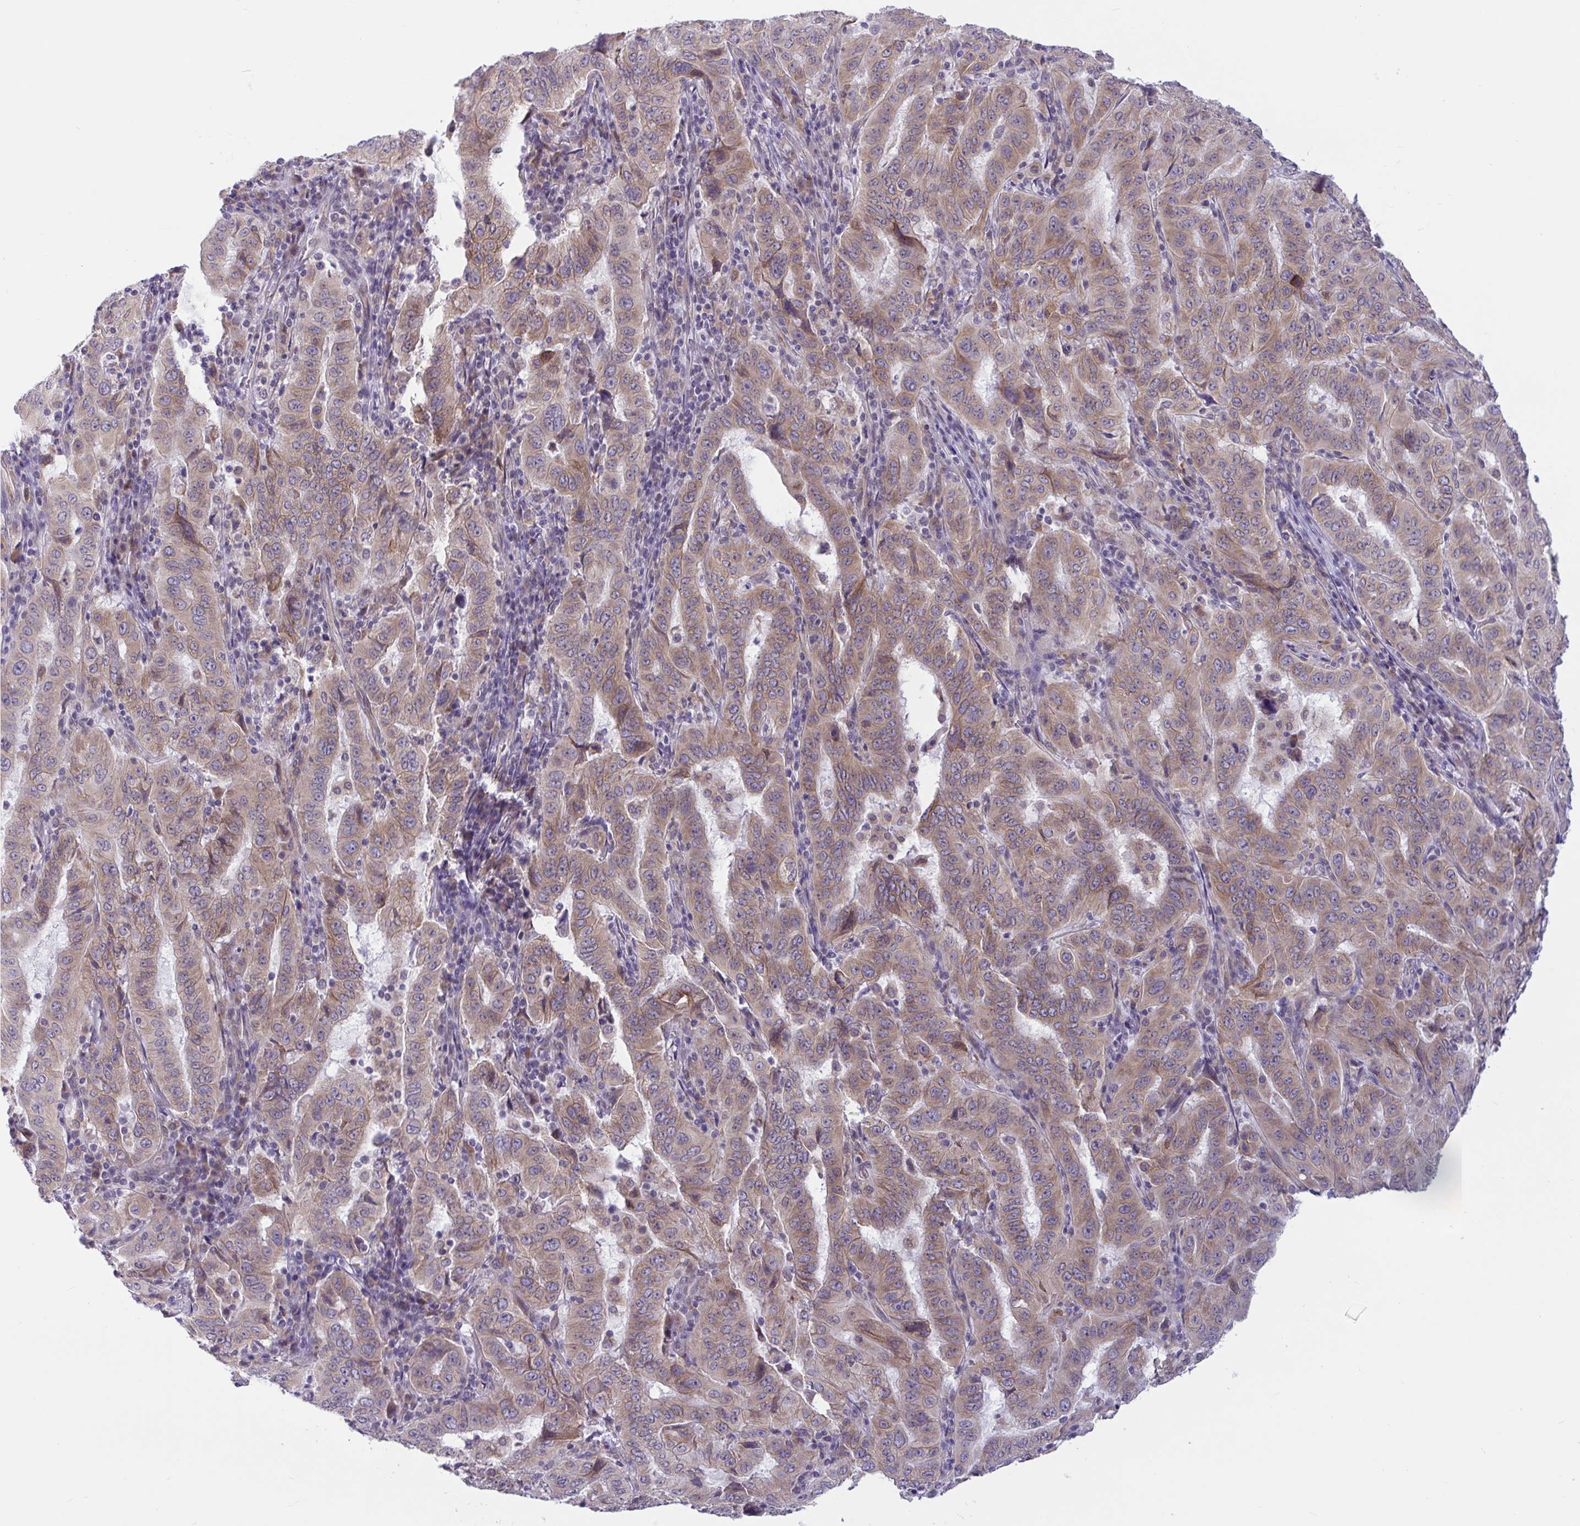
{"staining": {"intensity": "moderate", "quantity": ">75%", "location": "cytoplasmic/membranous"}, "tissue": "pancreatic cancer", "cell_type": "Tumor cells", "image_type": "cancer", "snomed": [{"axis": "morphology", "description": "Adenocarcinoma, NOS"}, {"axis": "topography", "description": "Pancreas"}], "caption": "Pancreatic cancer was stained to show a protein in brown. There is medium levels of moderate cytoplasmic/membranous staining in approximately >75% of tumor cells.", "gene": "CAMLG", "patient": {"sex": "male", "age": 63}}